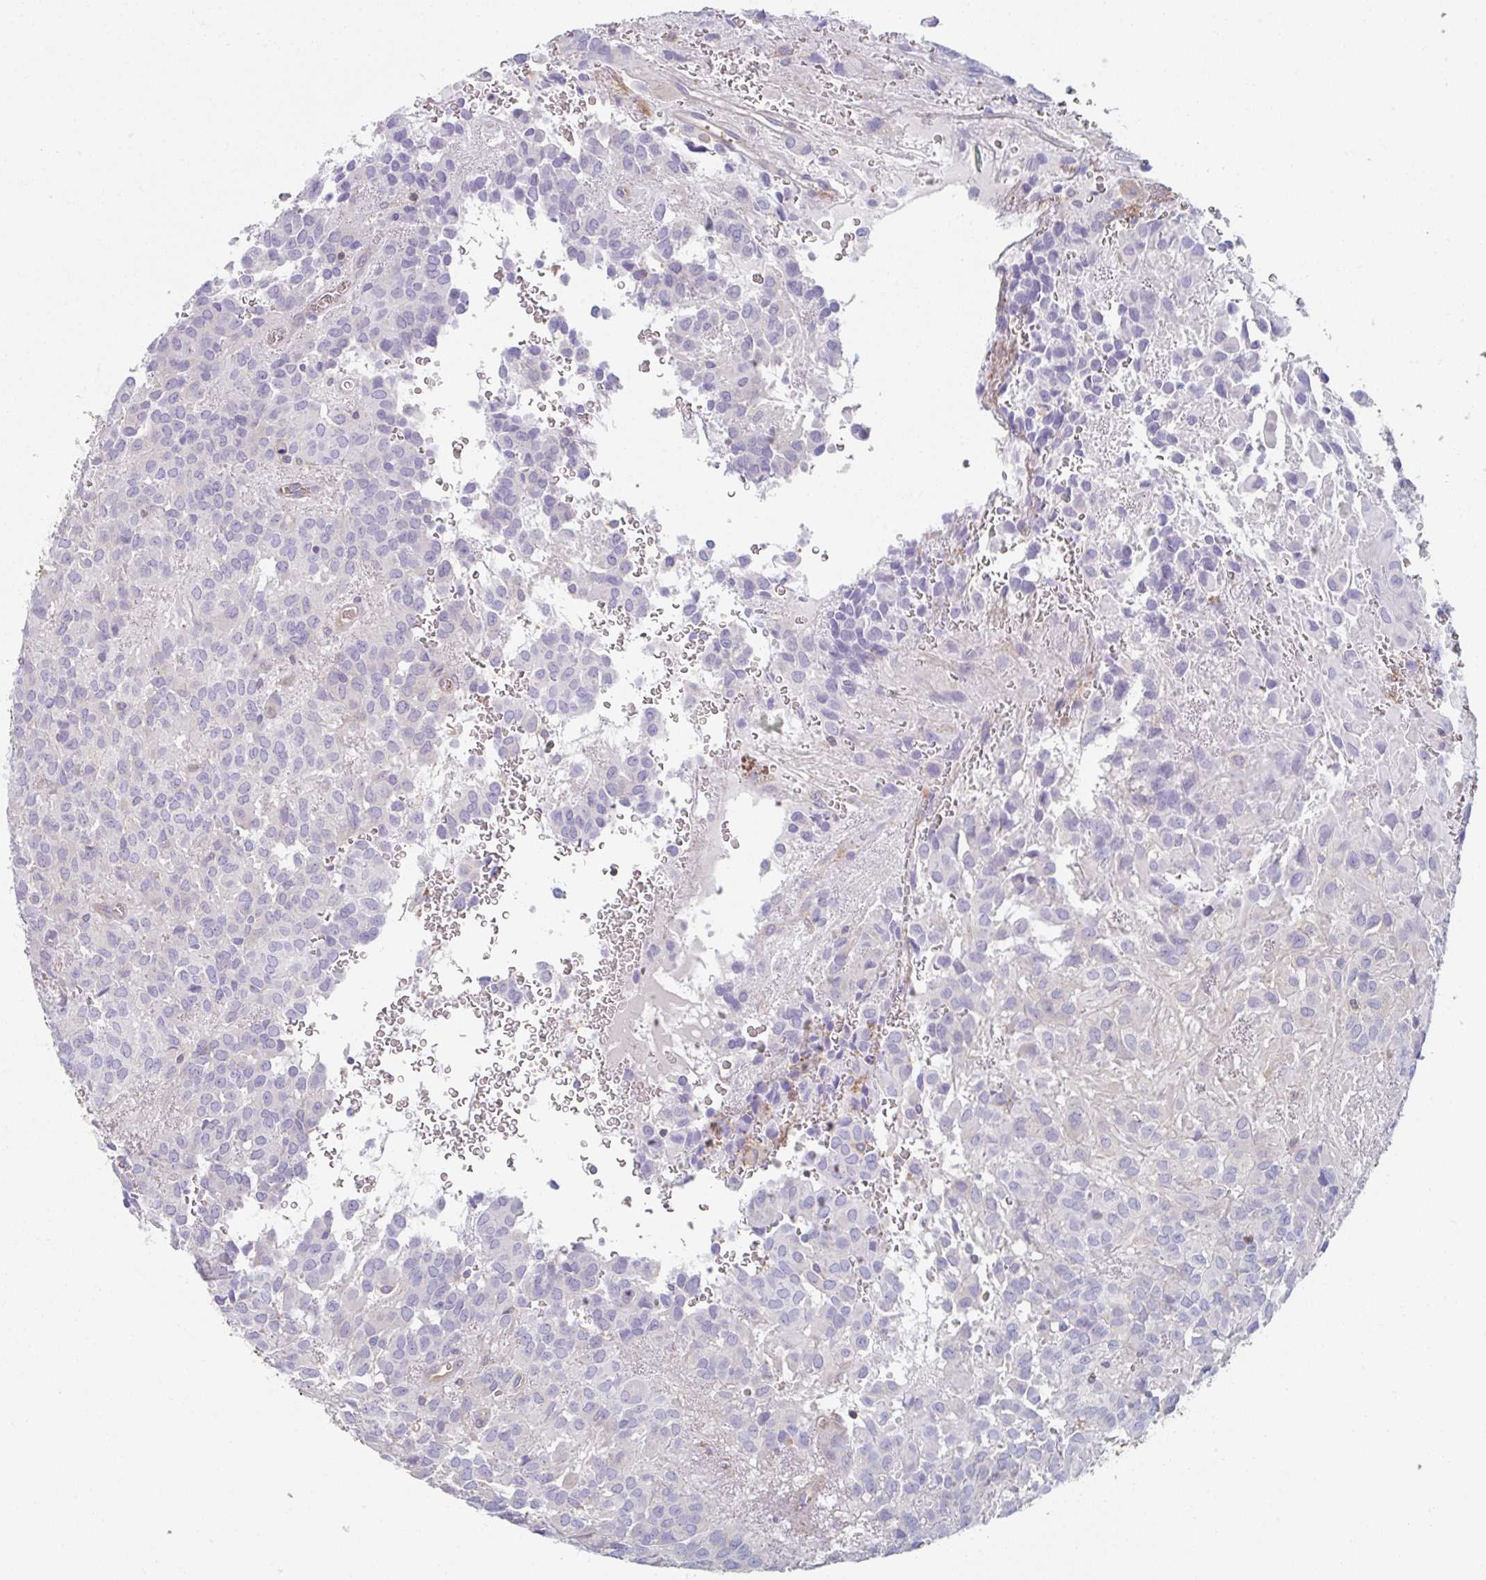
{"staining": {"intensity": "negative", "quantity": "none", "location": "none"}, "tissue": "glioma", "cell_type": "Tumor cells", "image_type": "cancer", "snomed": [{"axis": "morphology", "description": "Glioma, malignant, Low grade"}, {"axis": "topography", "description": "Brain"}], "caption": "Tumor cells are negative for brown protein staining in malignant low-grade glioma.", "gene": "AMPD2", "patient": {"sex": "male", "age": 56}}